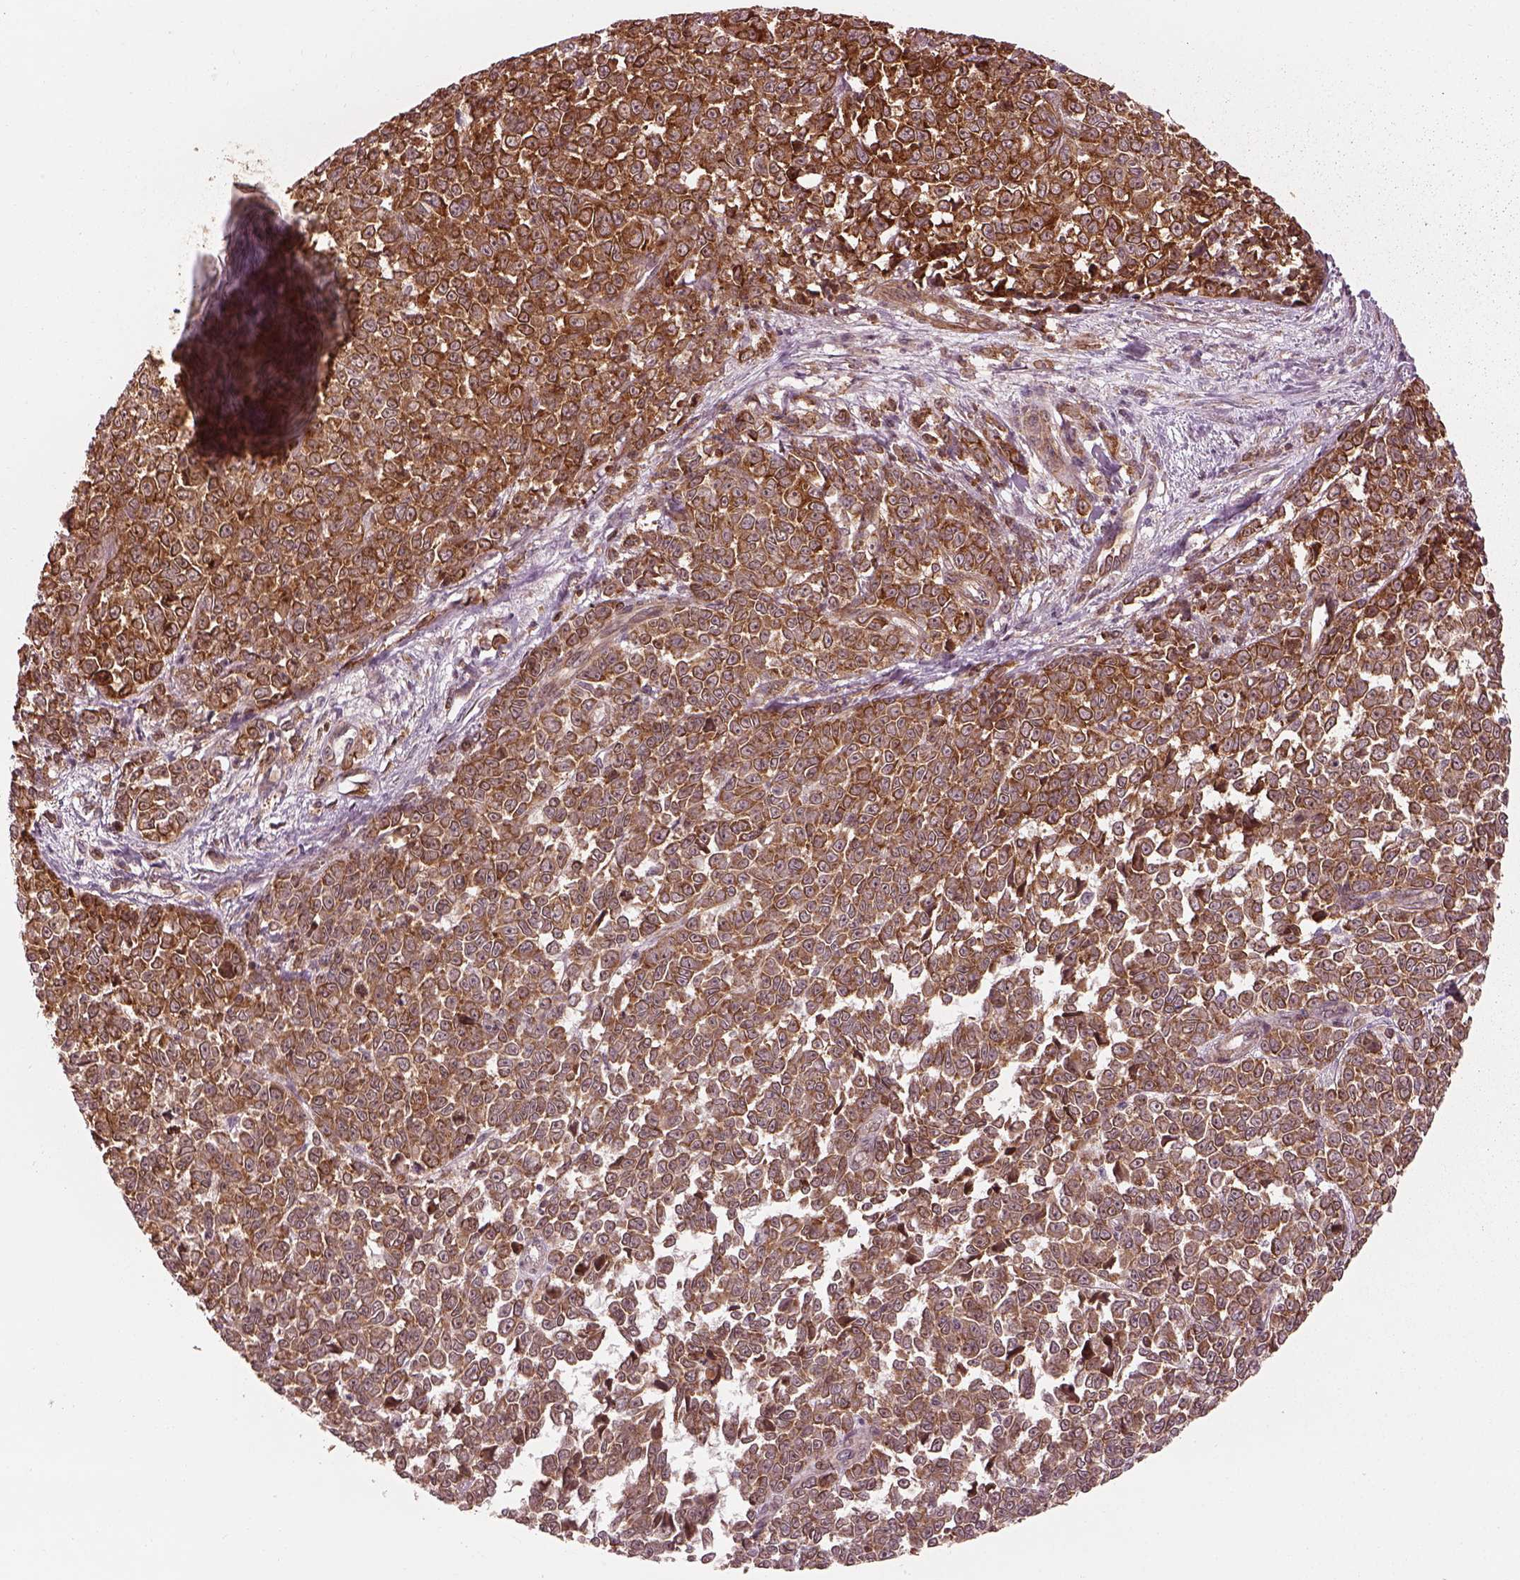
{"staining": {"intensity": "moderate", "quantity": ">75%", "location": "cytoplasmic/membranous"}, "tissue": "melanoma", "cell_type": "Tumor cells", "image_type": "cancer", "snomed": [{"axis": "morphology", "description": "Malignant melanoma, NOS"}, {"axis": "topography", "description": "Skin"}], "caption": "Protein staining of melanoma tissue exhibits moderate cytoplasmic/membranous expression in approximately >75% of tumor cells. Immunohistochemistry (ihc) stains the protein of interest in brown and the nuclei are stained blue.", "gene": "LSM14A", "patient": {"sex": "female", "age": 95}}